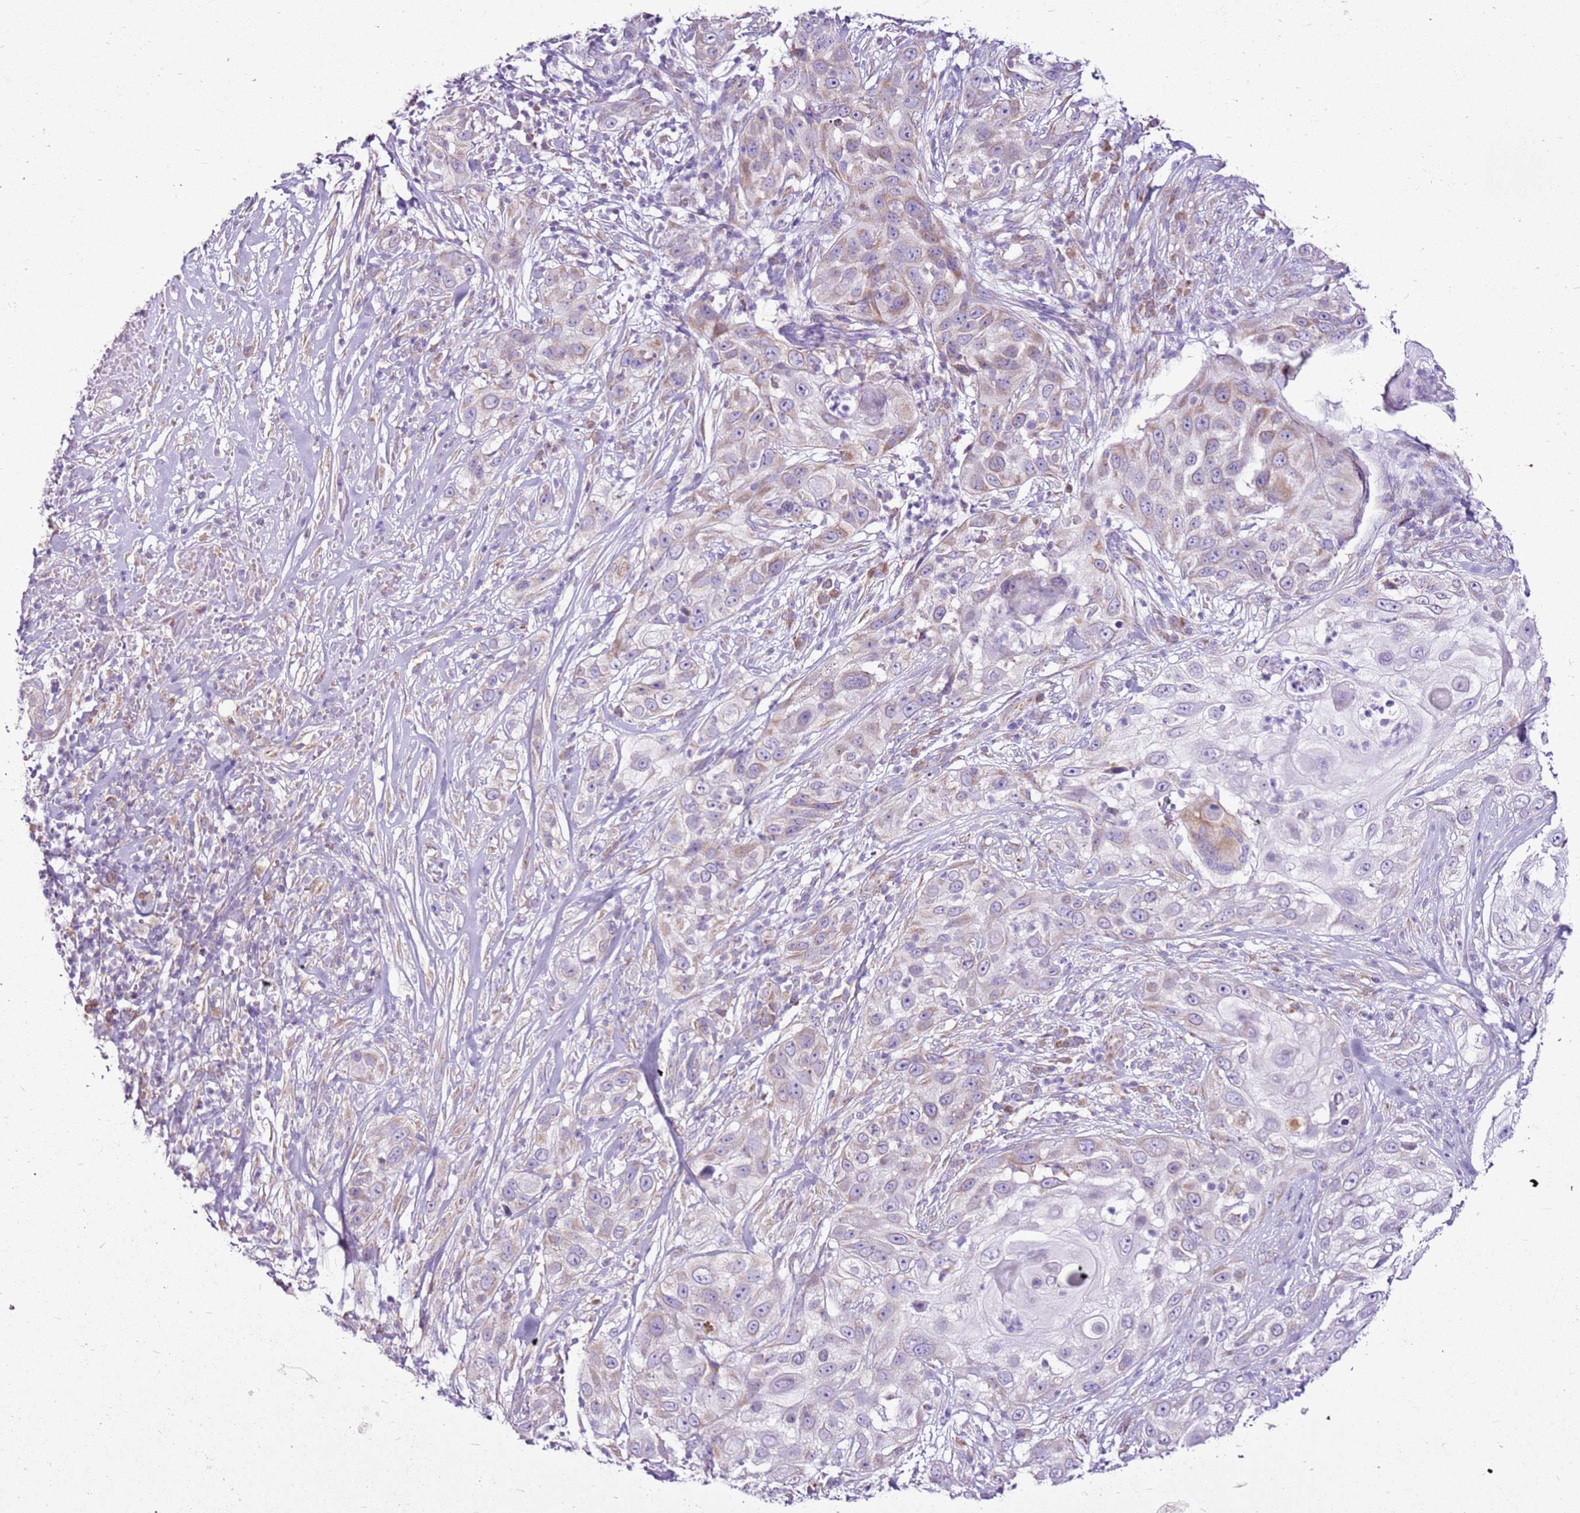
{"staining": {"intensity": "weak", "quantity": "25%-75%", "location": "cytoplasmic/membranous"}, "tissue": "skin cancer", "cell_type": "Tumor cells", "image_type": "cancer", "snomed": [{"axis": "morphology", "description": "Squamous cell carcinoma, NOS"}, {"axis": "topography", "description": "Skin"}], "caption": "Weak cytoplasmic/membranous protein positivity is seen in approximately 25%-75% of tumor cells in skin squamous cell carcinoma.", "gene": "MRPL36", "patient": {"sex": "female", "age": 44}}